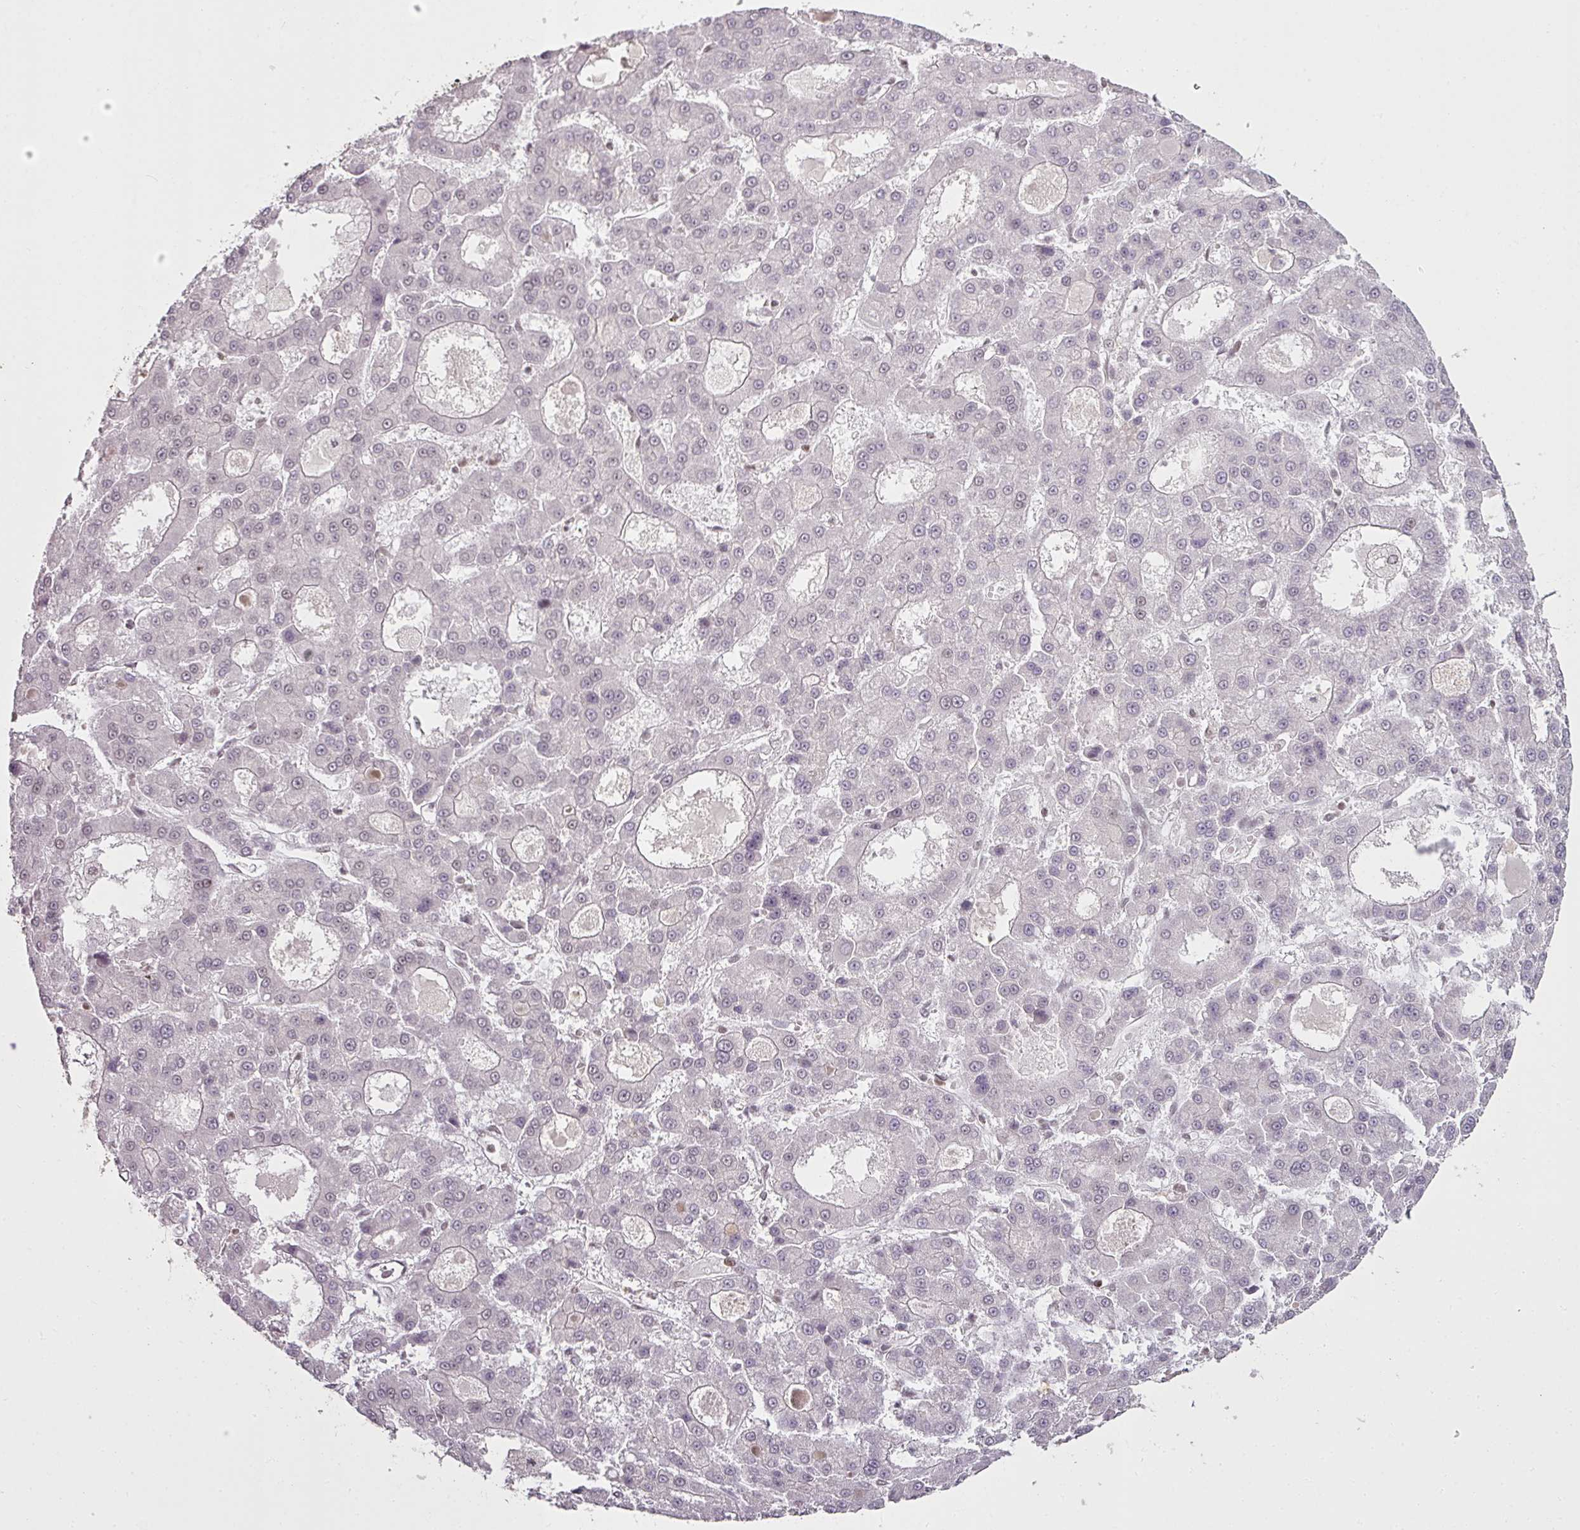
{"staining": {"intensity": "negative", "quantity": "none", "location": "none"}, "tissue": "liver cancer", "cell_type": "Tumor cells", "image_type": "cancer", "snomed": [{"axis": "morphology", "description": "Carcinoma, Hepatocellular, NOS"}, {"axis": "topography", "description": "Liver"}], "caption": "Immunohistochemistry (IHC) image of hepatocellular carcinoma (liver) stained for a protein (brown), which shows no expression in tumor cells.", "gene": "GPRIN2", "patient": {"sex": "male", "age": 70}}